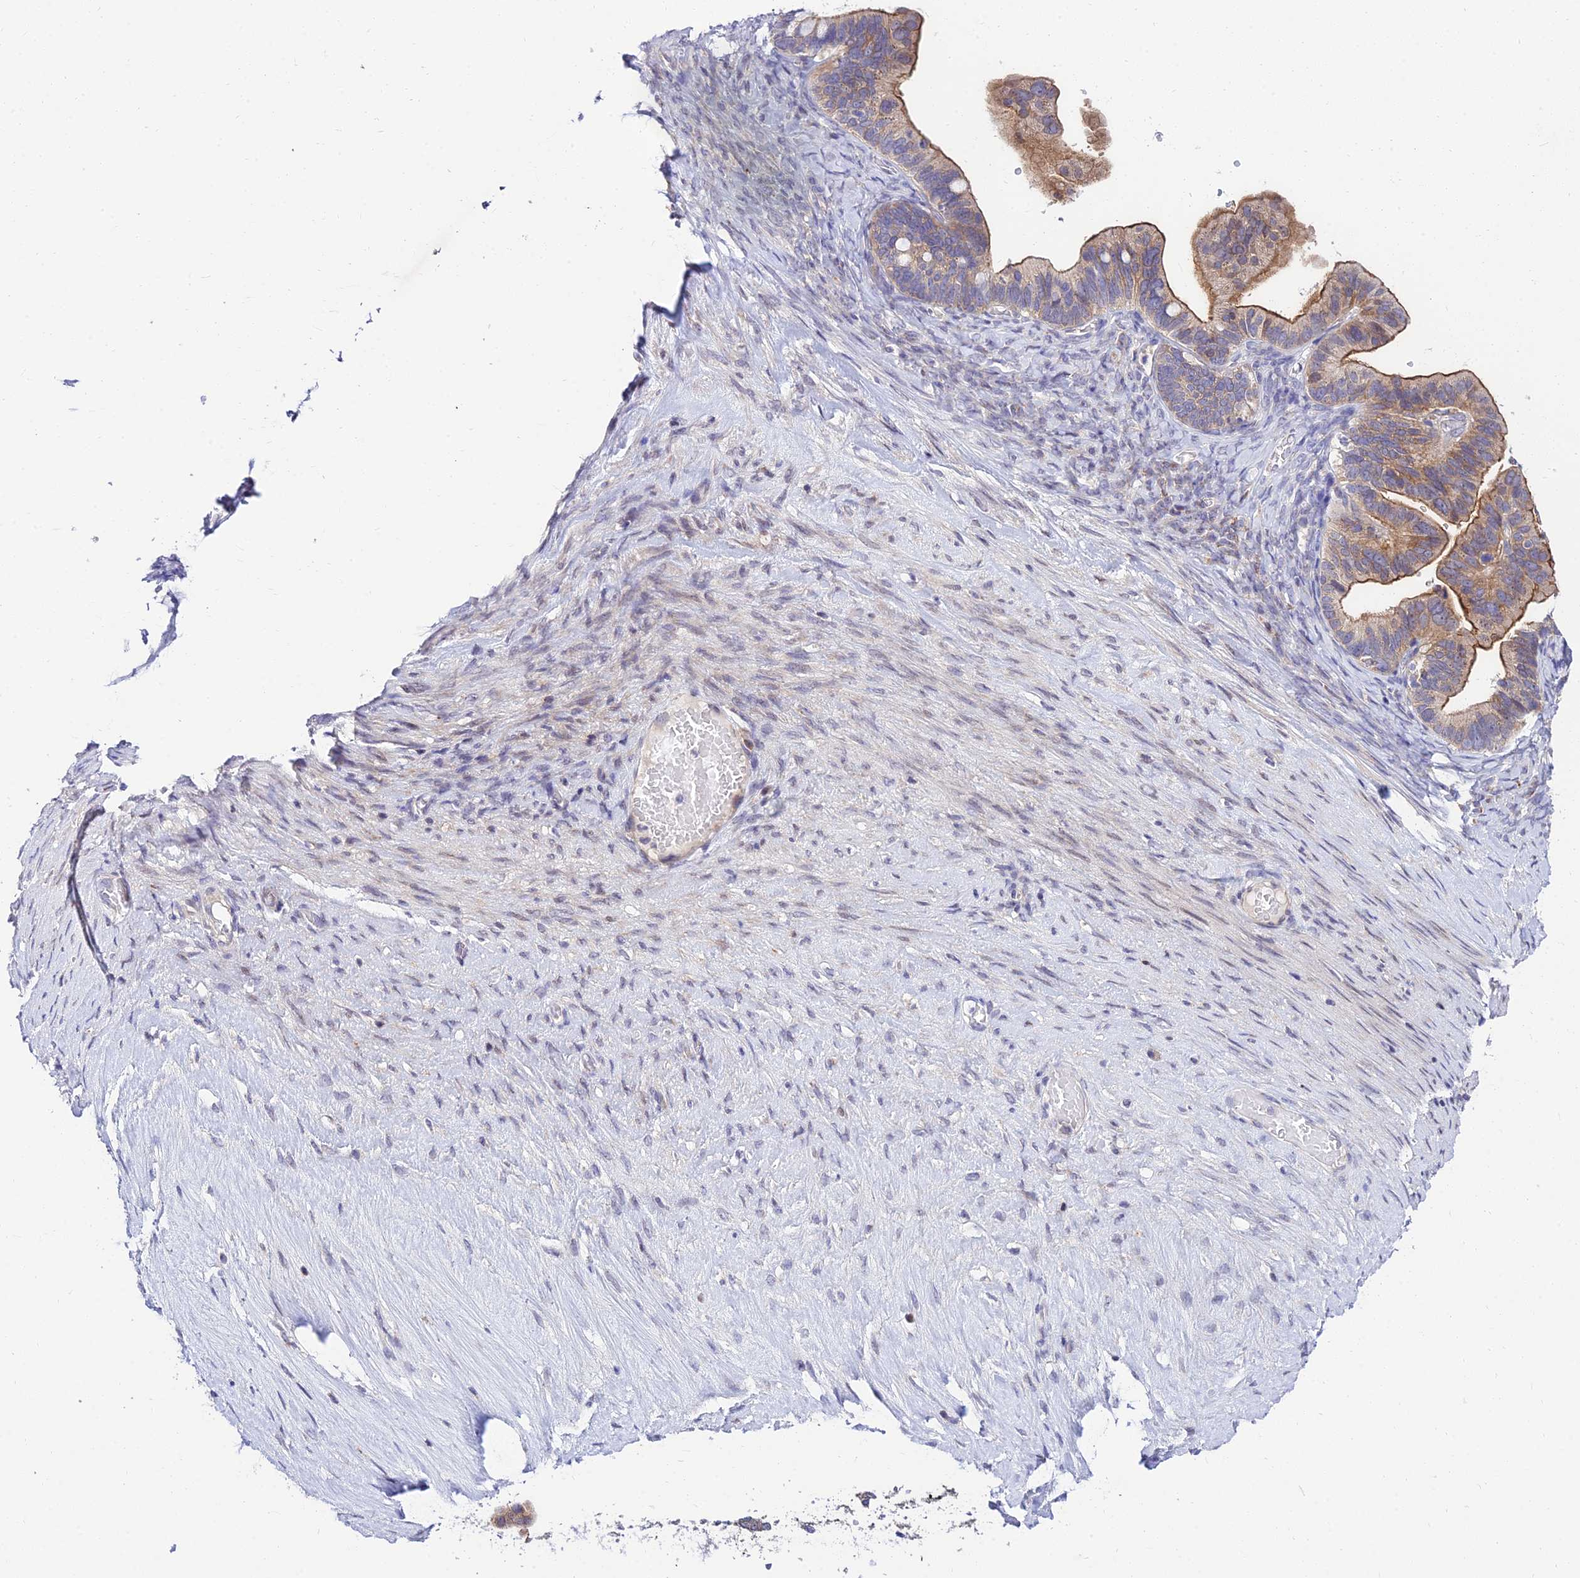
{"staining": {"intensity": "moderate", "quantity": ">75%", "location": "cytoplasmic/membranous"}, "tissue": "ovarian cancer", "cell_type": "Tumor cells", "image_type": "cancer", "snomed": [{"axis": "morphology", "description": "Cystadenocarcinoma, serous, NOS"}, {"axis": "topography", "description": "Ovary"}], "caption": "Ovarian serous cystadenocarcinoma was stained to show a protein in brown. There is medium levels of moderate cytoplasmic/membranous expression in about >75% of tumor cells.", "gene": "C6orf132", "patient": {"sex": "female", "age": 56}}